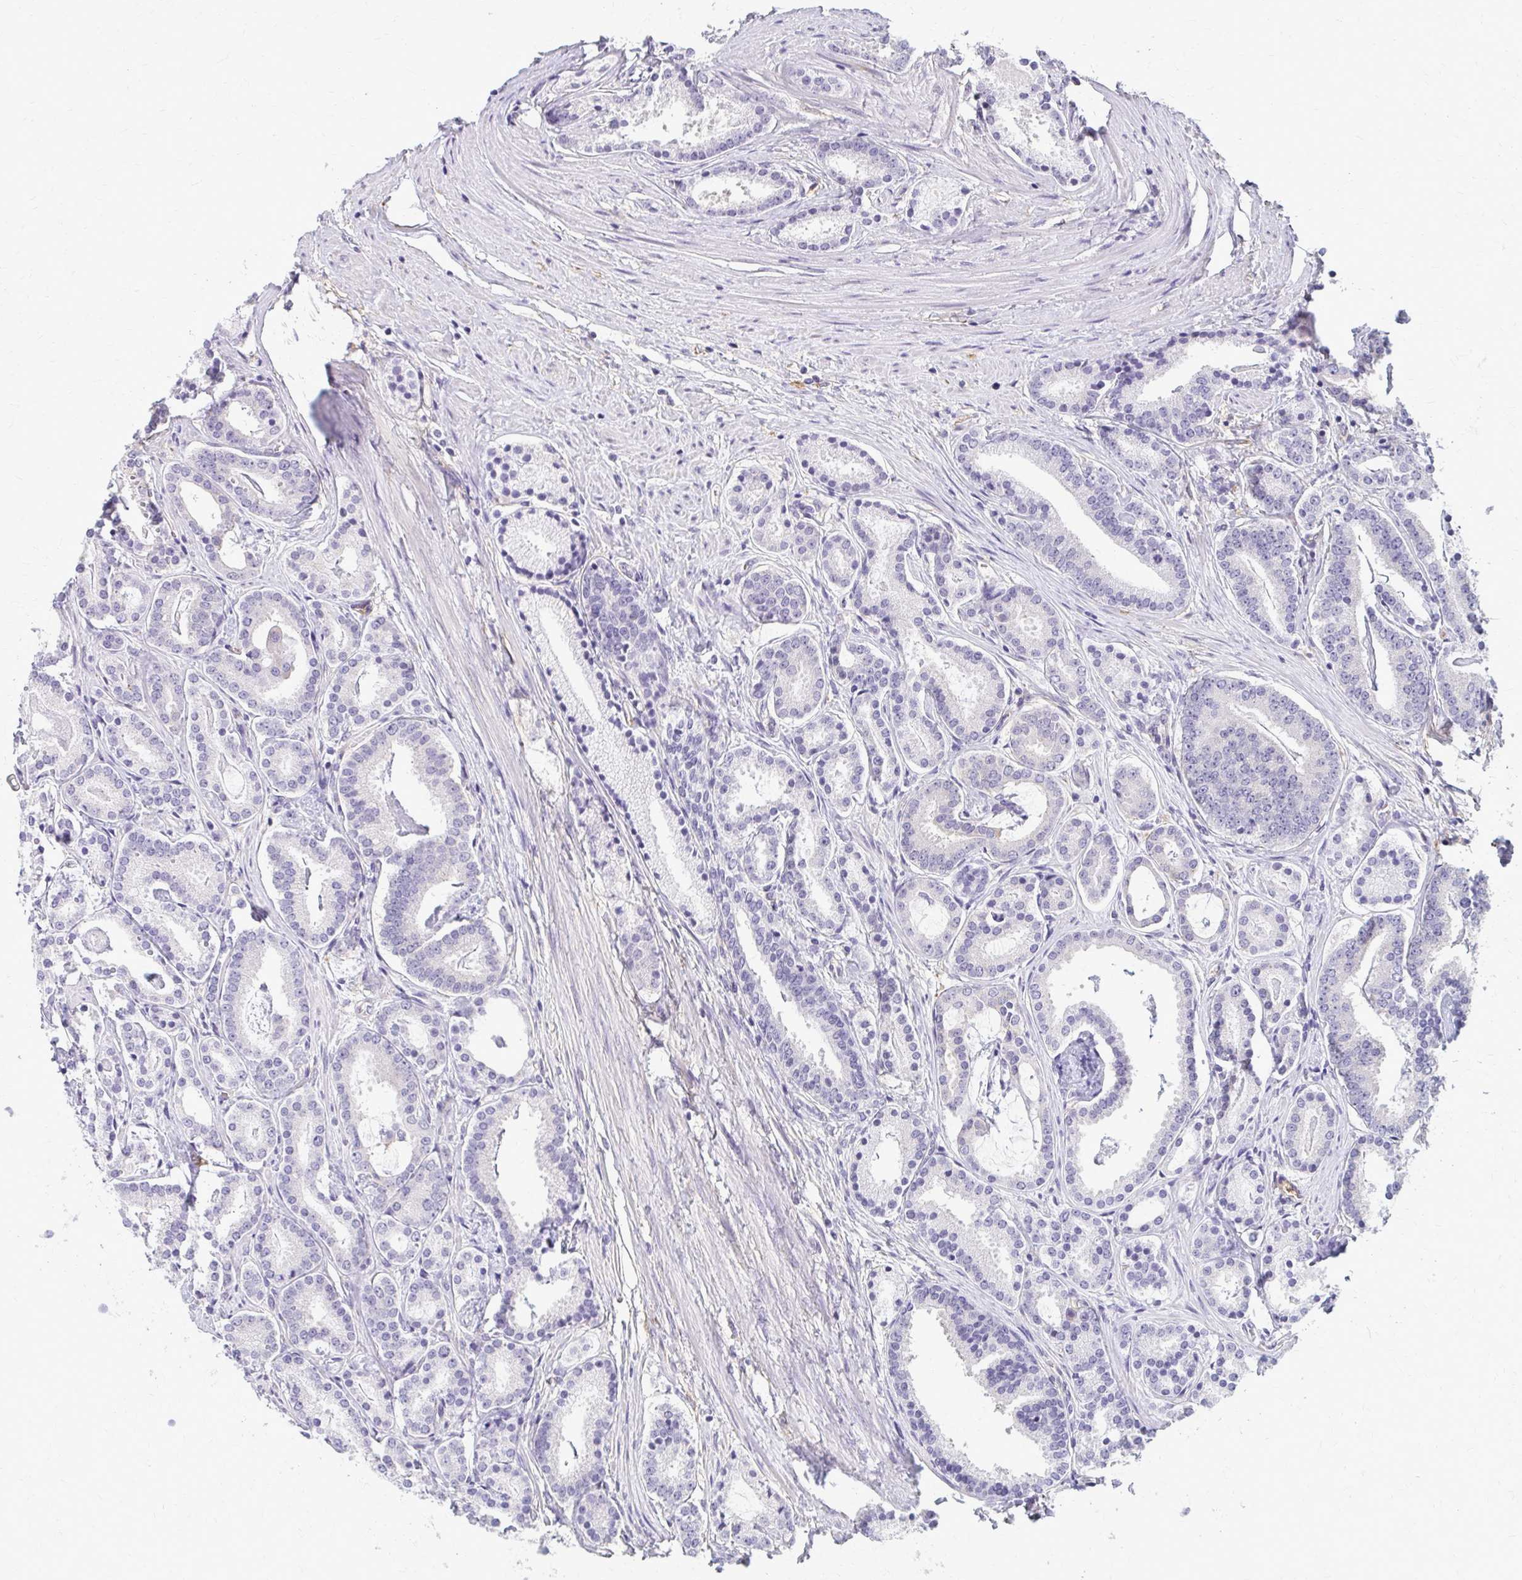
{"staining": {"intensity": "negative", "quantity": "none", "location": "none"}, "tissue": "prostate cancer", "cell_type": "Tumor cells", "image_type": "cancer", "snomed": [{"axis": "morphology", "description": "Adenocarcinoma, High grade"}, {"axis": "topography", "description": "Prostate"}], "caption": "The photomicrograph shows no staining of tumor cells in prostate high-grade adenocarcinoma.", "gene": "DEPP1", "patient": {"sex": "male", "age": 63}}